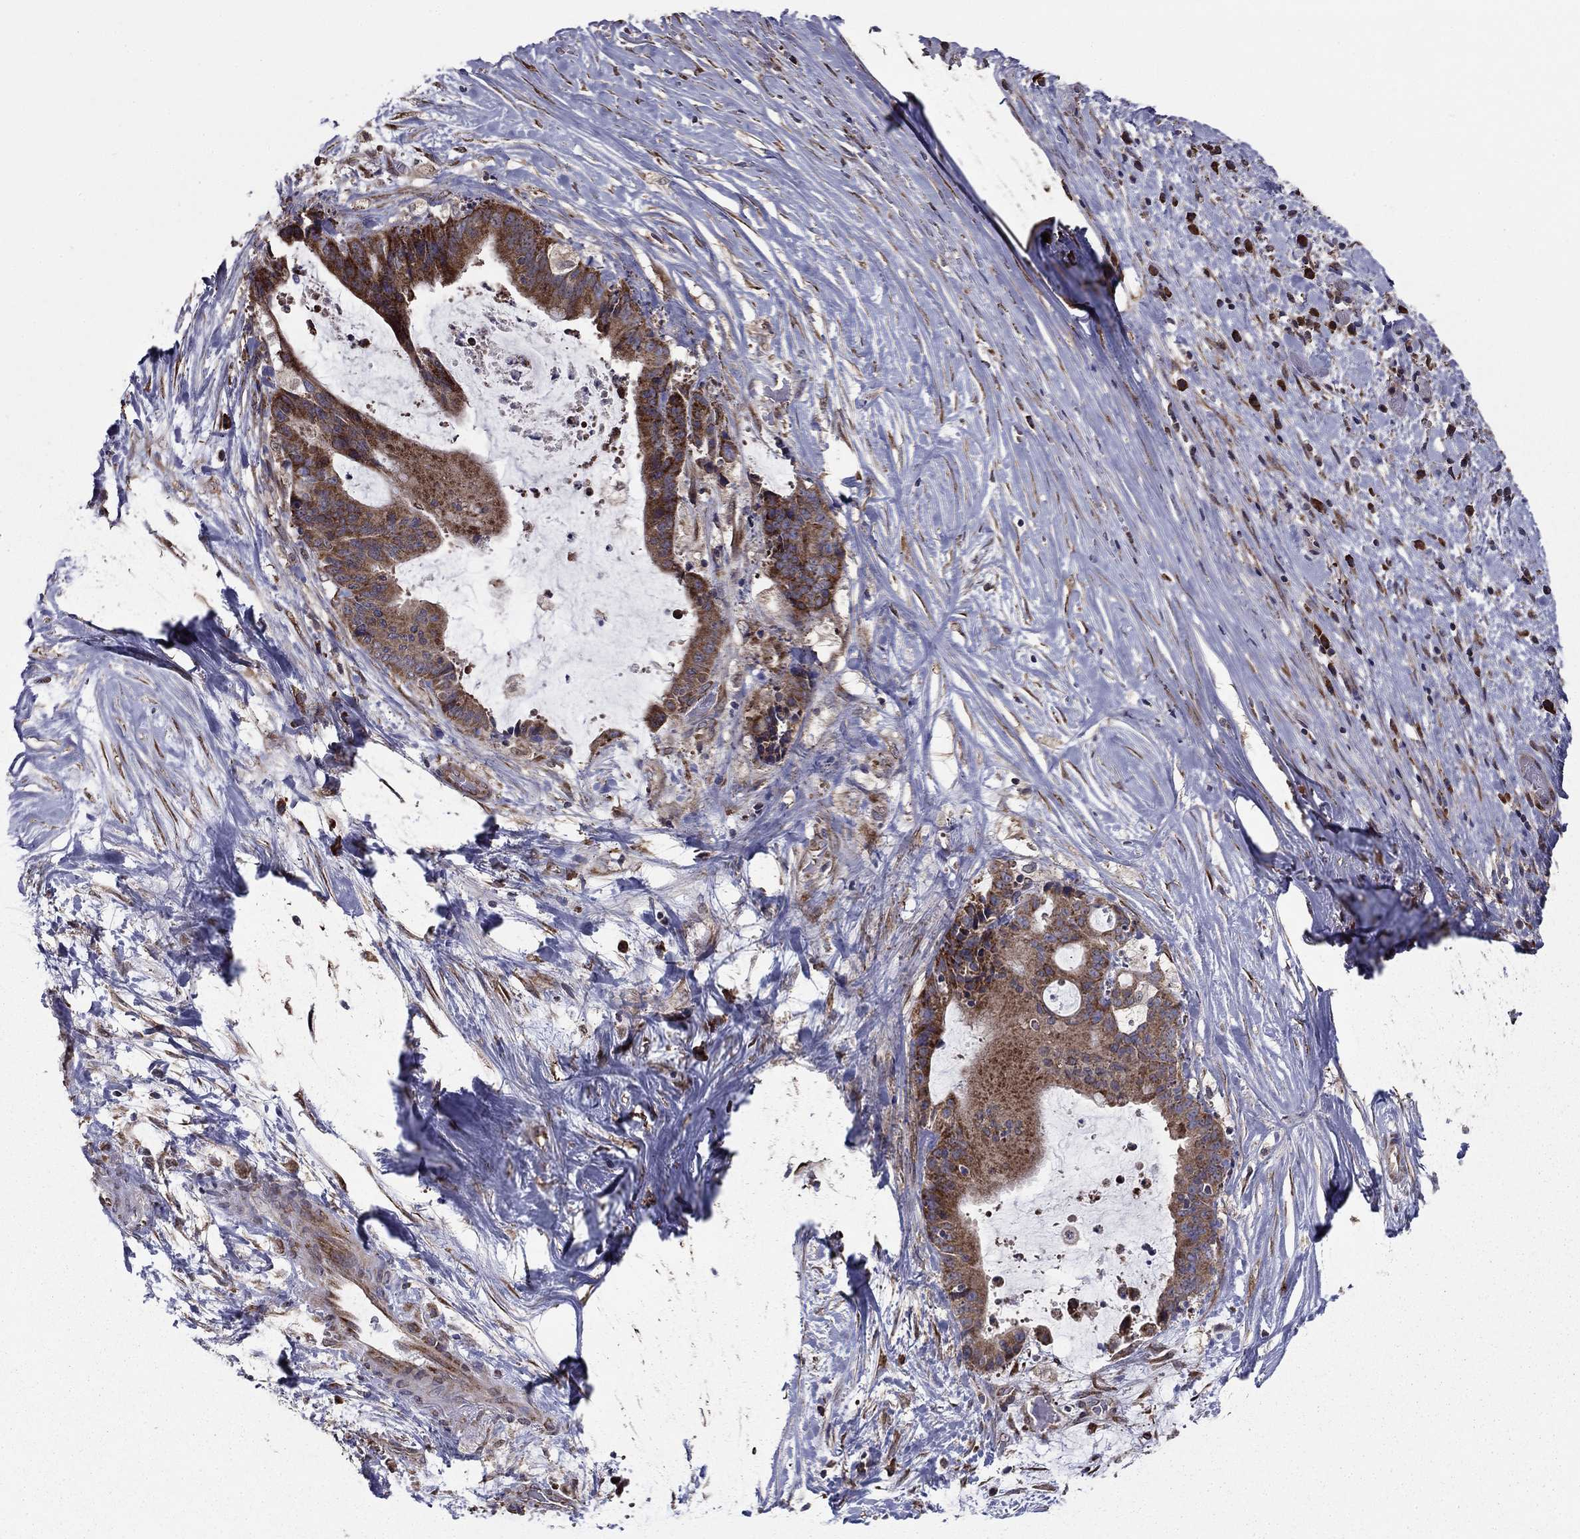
{"staining": {"intensity": "strong", "quantity": ">75%", "location": "cytoplasmic/membranous"}, "tissue": "liver cancer", "cell_type": "Tumor cells", "image_type": "cancer", "snomed": [{"axis": "morphology", "description": "Cholangiocarcinoma"}, {"axis": "topography", "description": "Liver"}], "caption": "Tumor cells exhibit strong cytoplasmic/membranous expression in about >75% of cells in cholangiocarcinoma (liver).", "gene": "NKIRAS1", "patient": {"sex": "female", "age": 73}}